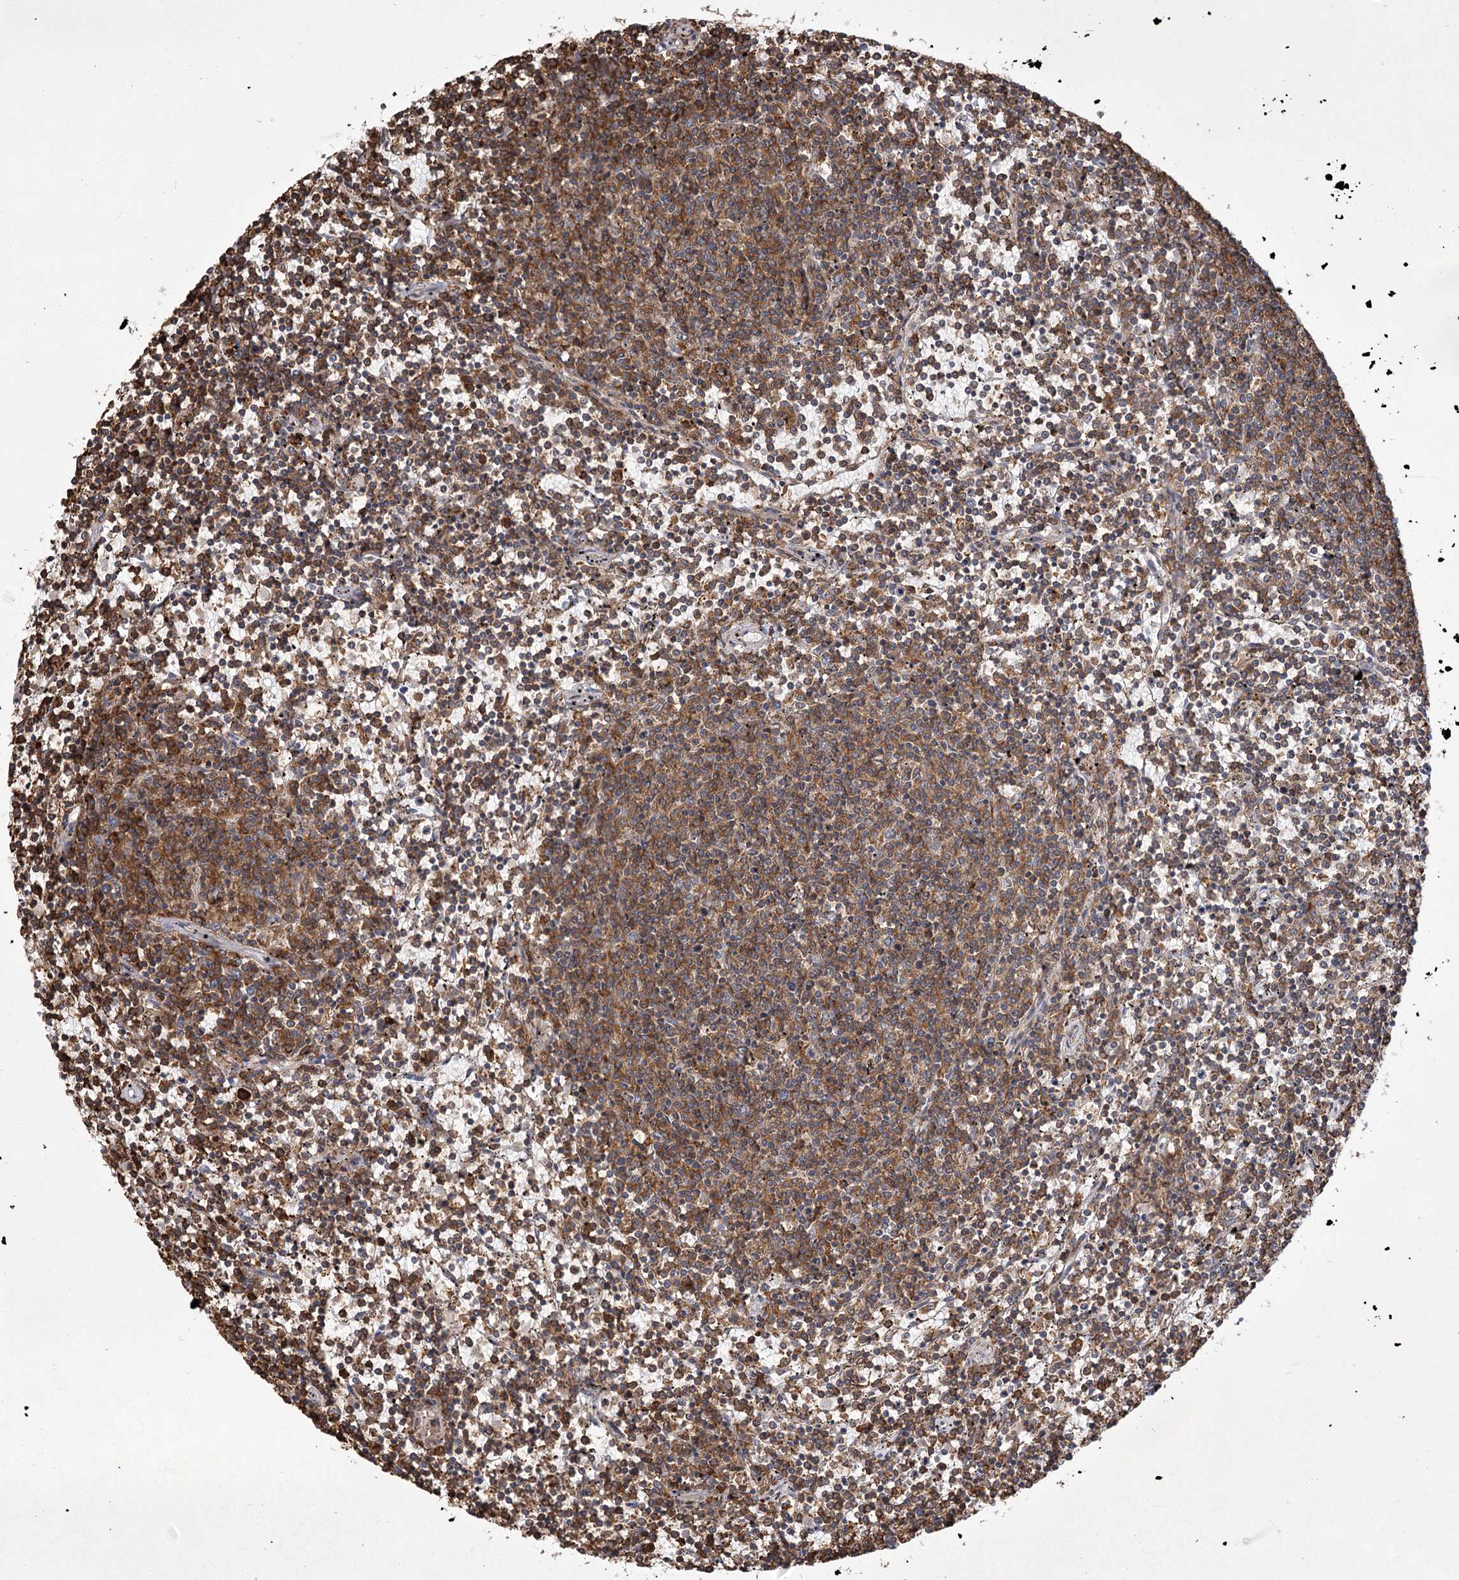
{"staining": {"intensity": "moderate", "quantity": ">75%", "location": "cytoplasmic/membranous"}, "tissue": "lymphoma", "cell_type": "Tumor cells", "image_type": "cancer", "snomed": [{"axis": "morphology", "description": "Malignant lymphoma, non-Hodgkin's type, Low grade"}, {"axis": "topography", "description": "Spleen"}], "caption": "This is an image of immunohistochemistry (IHC) staining of low-grade malignant lymphoma, non-Hodgkin's type, which shows moderate expression in the cytoplasmic/membranous of tumor cells.", "gene": "MEPE", "patient": {"sex": "female", "age": 50}}